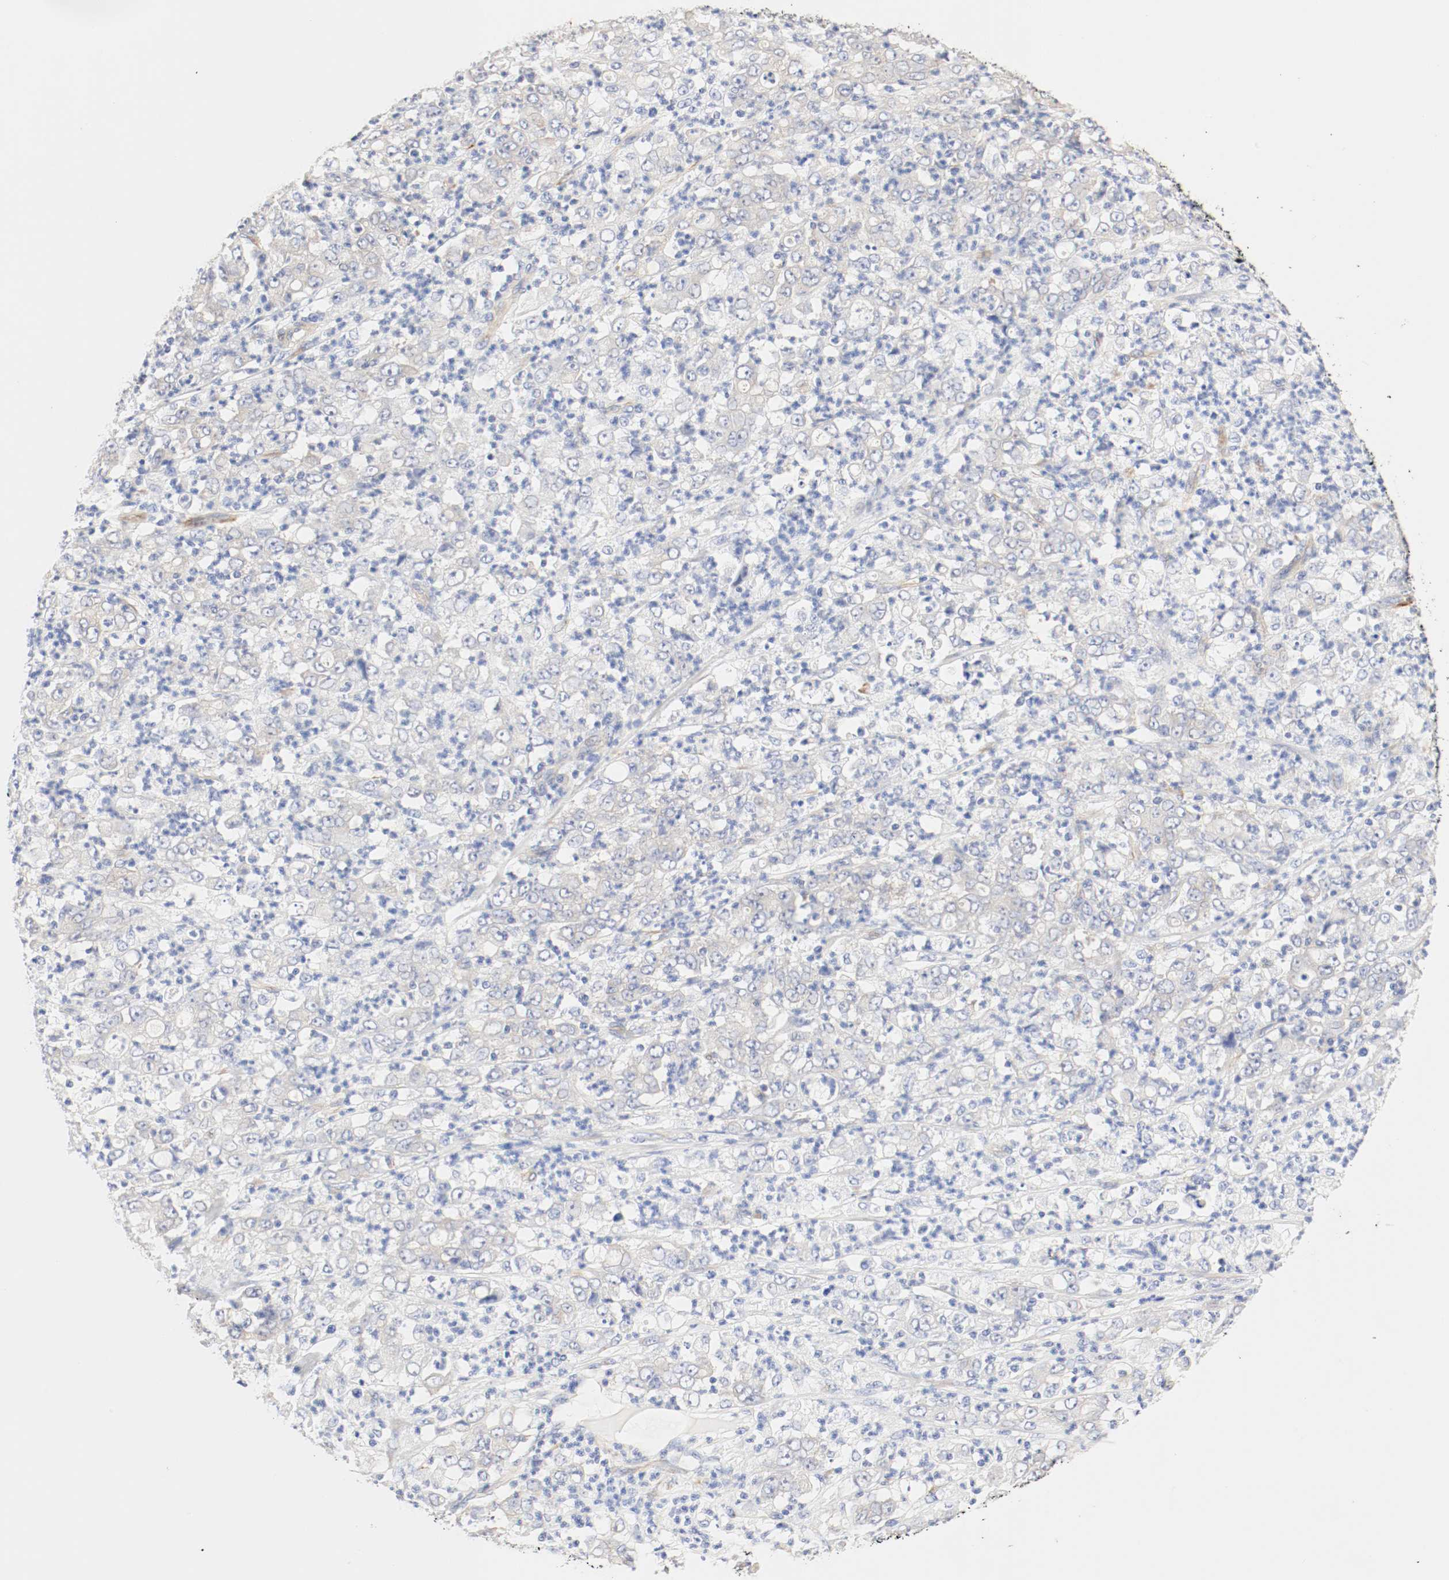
{"staining": {"intensity": "weak", "quantity": "<25%", "location": "cytoplasmic/membranous"}, "tissue": "stomach cancer", "cell_type": "Tumor cells", "image_type": "cancer", "snomed": [{"axis": "morphology", "description": "Adenocarcinoma, NOS"}, {"axis": "topography", "description": "Stomach, lower"}], "caption": "This is an immunohistochemistry image of human adenocarcinoma (stomach). There is no staining in tumor cells.", "gene": "GIT1", "patient": {"sex": "female", "age": 71}}